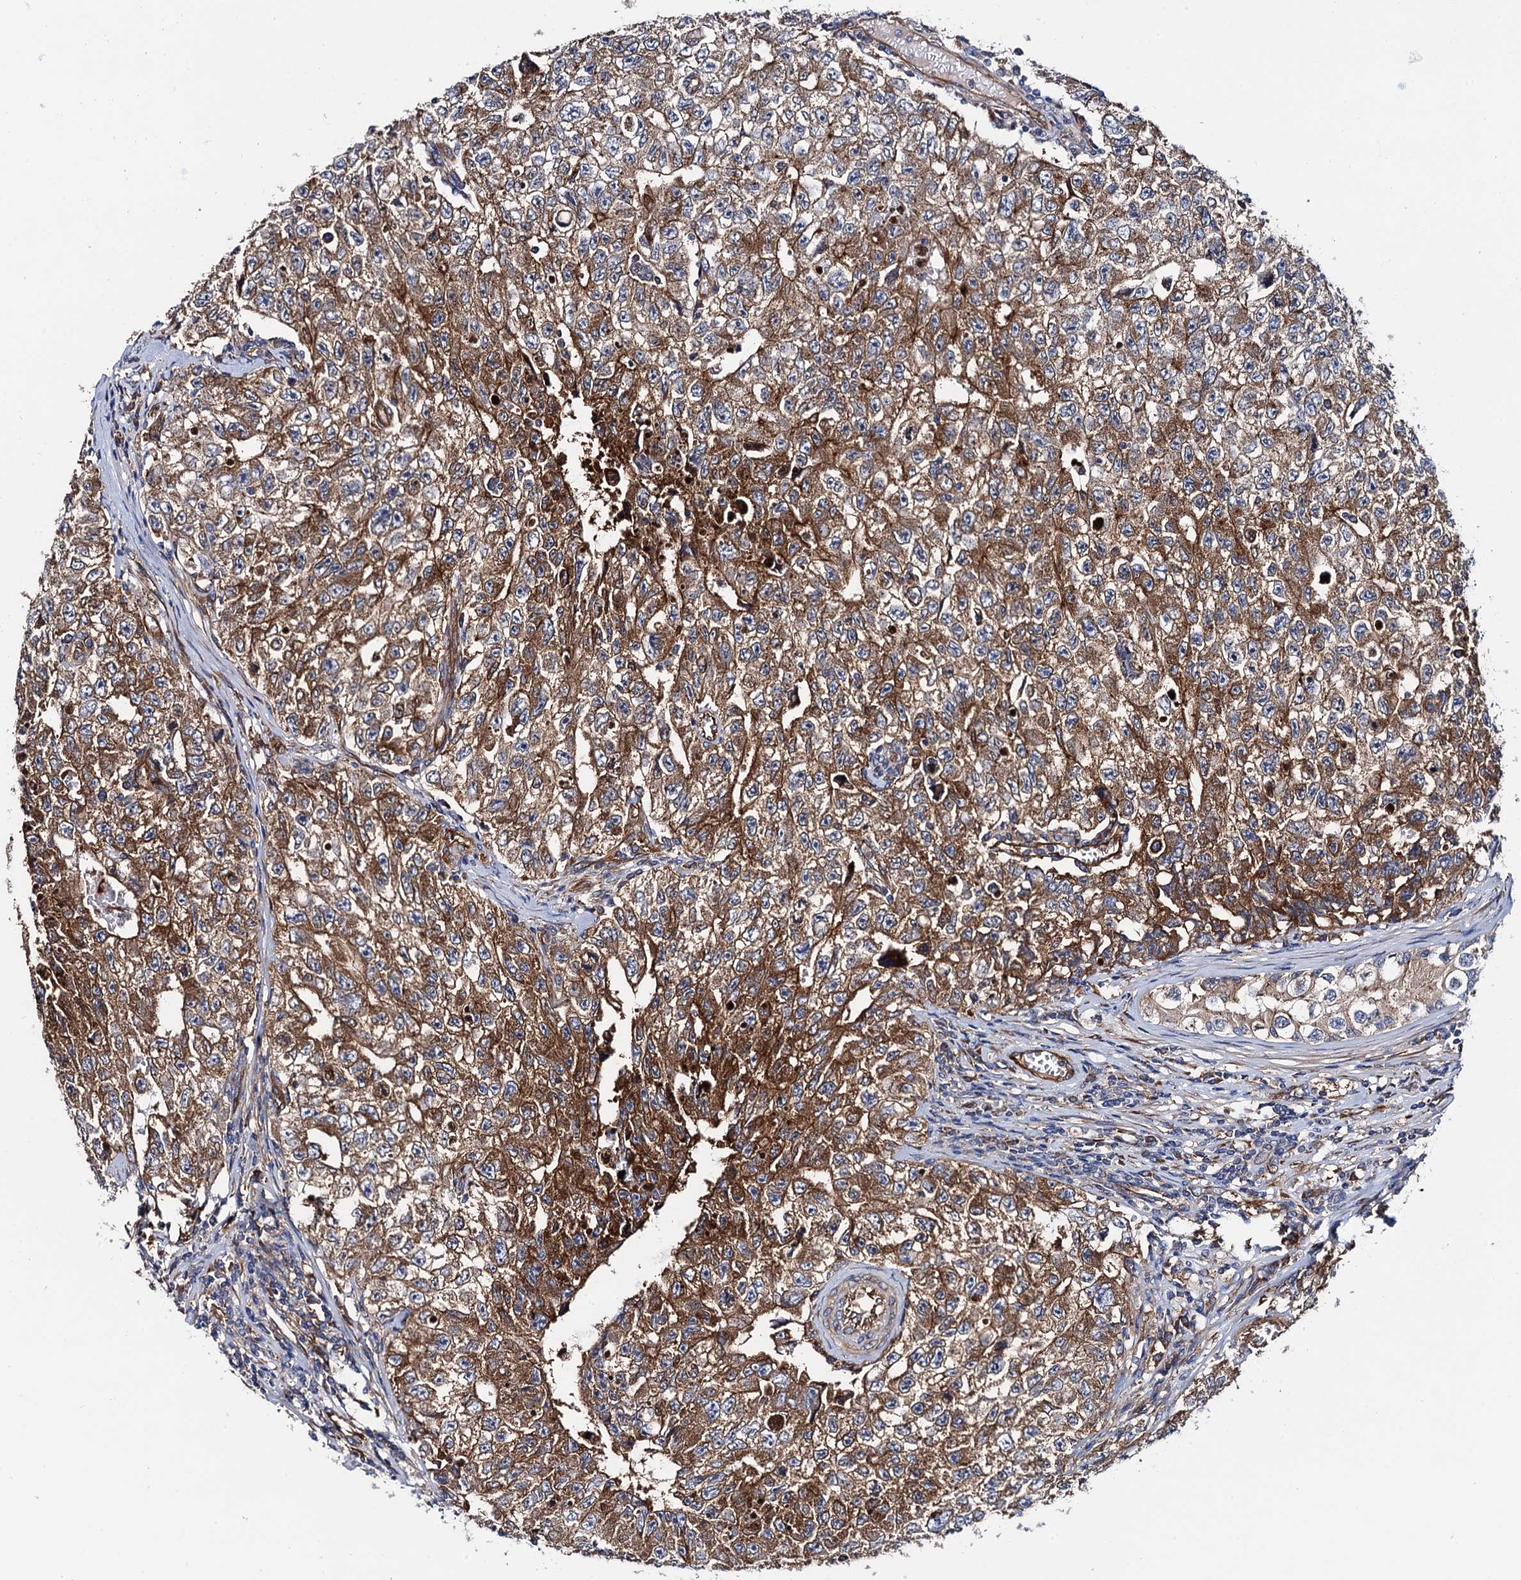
{"staining": {"intensity": "strong", "quantity": ">75%", "location": "cytoplasmic/membranous"}, "tissue": "testis cancer", "cell_type": "Tumor cells", "image_type": "cancer", "snomed": [{"axis": "morphology", "description": "Carcinoma, Embryonal, NOS"}, {"axis": "topography", "description": "Testis"}], "caption": "About >75% of tumor cells in human testis cancer (embryonal carcinoma) reveal strong cytoplasmic/membranous protein expression as visualized by brown immunohistochemical staining.", "gene": "MRPL48", "patient": {"sex": "male", "age": 17}}